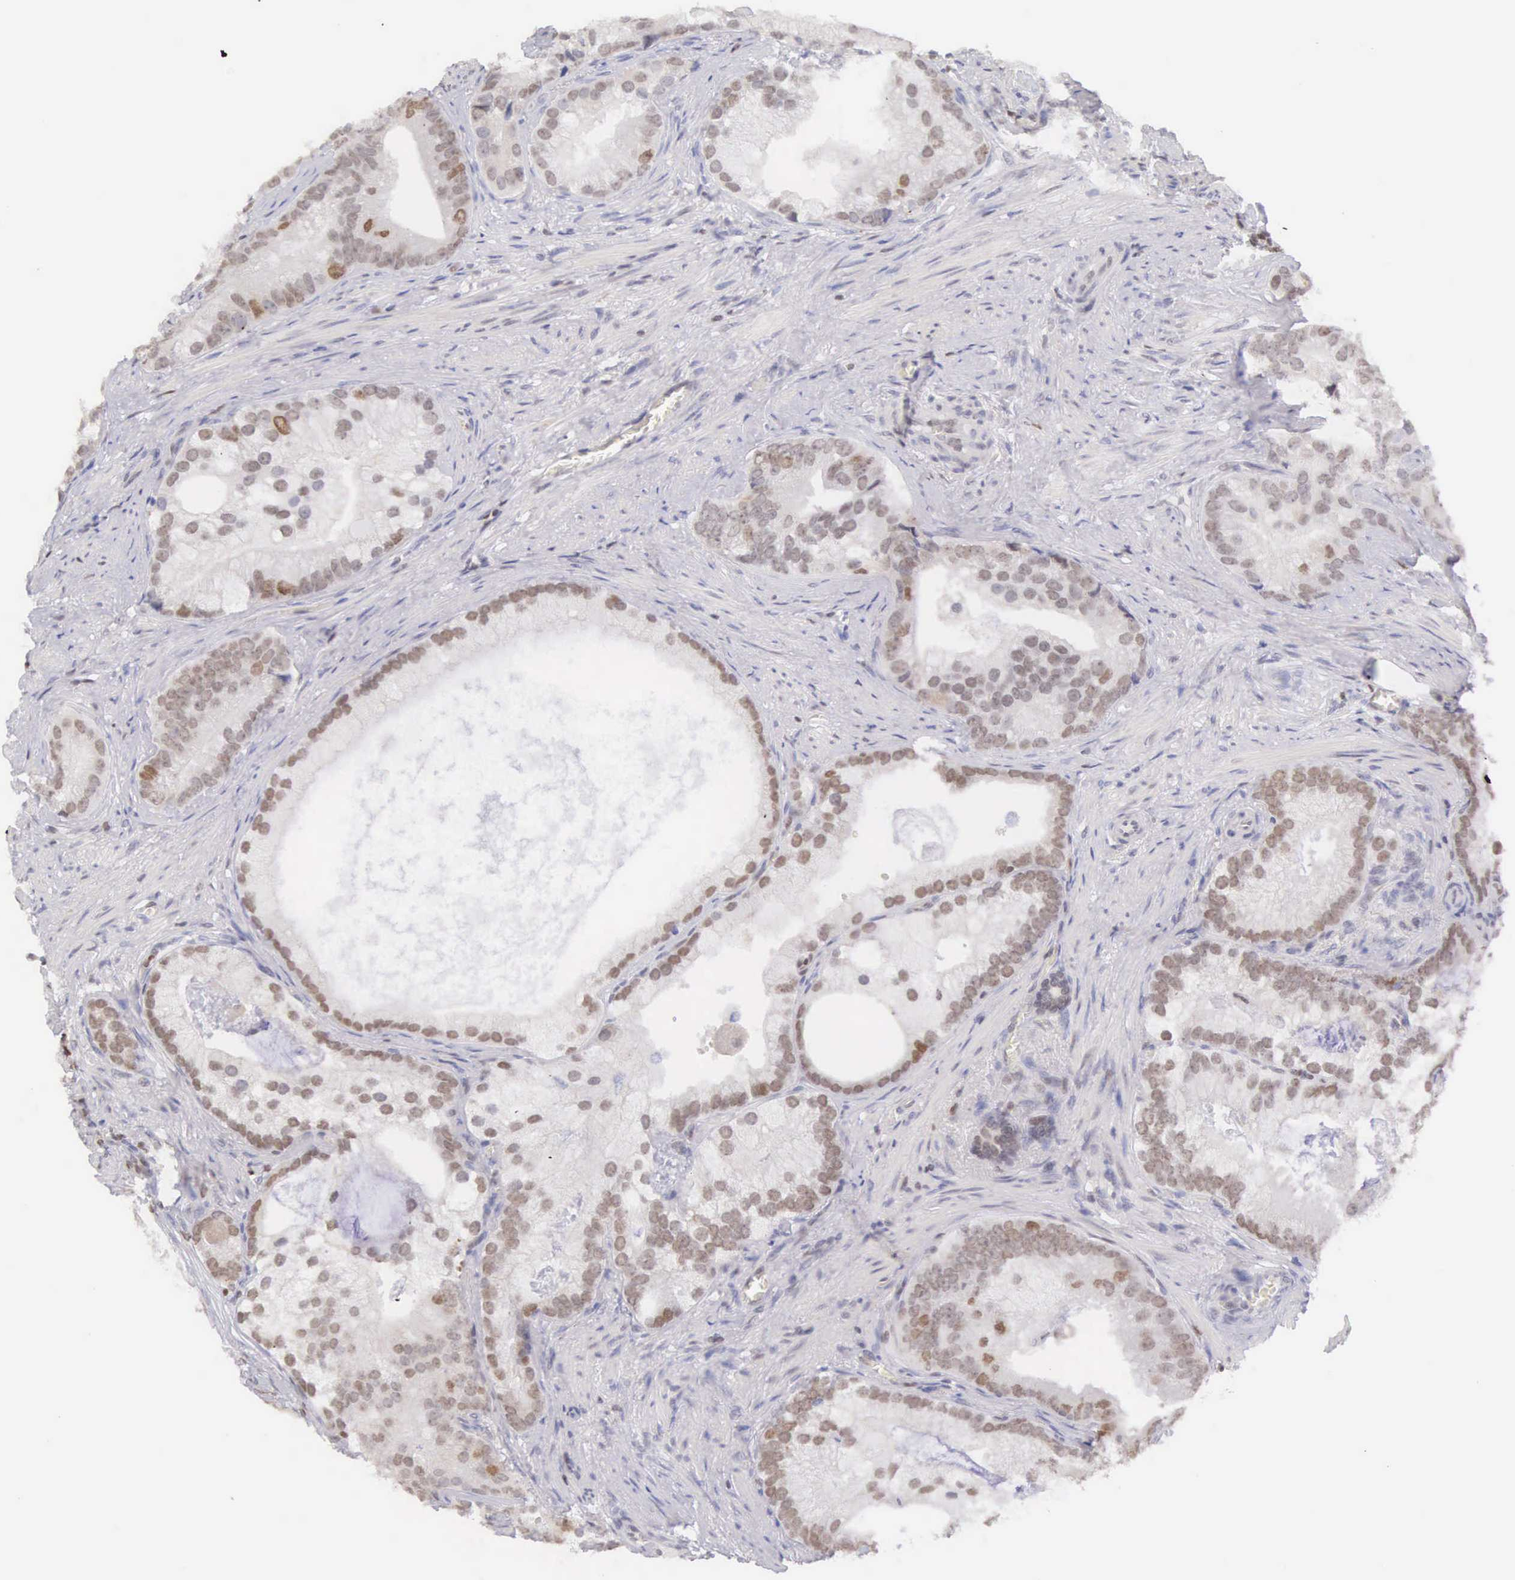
{"staining": {"intensity": "weak", "quantity": "<25%", "location": "nuclear"}, "tissue": "prostate cancer", "cell_type": "Tumor cells", "image_type": "cancer", "snomed": [{"axis": "morphology", "description": "Adenocarcinoma, Low grade"}, {"axis": "topography", "description": "Prostate"}], "caption": "Immunohistochemical staining of prostate cancer (adenocarcinoma (low-grade)) exhibits no significant staining in tumor cells. (DAB immunohistochemistry (IHC), high magnification).", "gene": "VRK1", "patient": {"sex": "male", "age": 71}}